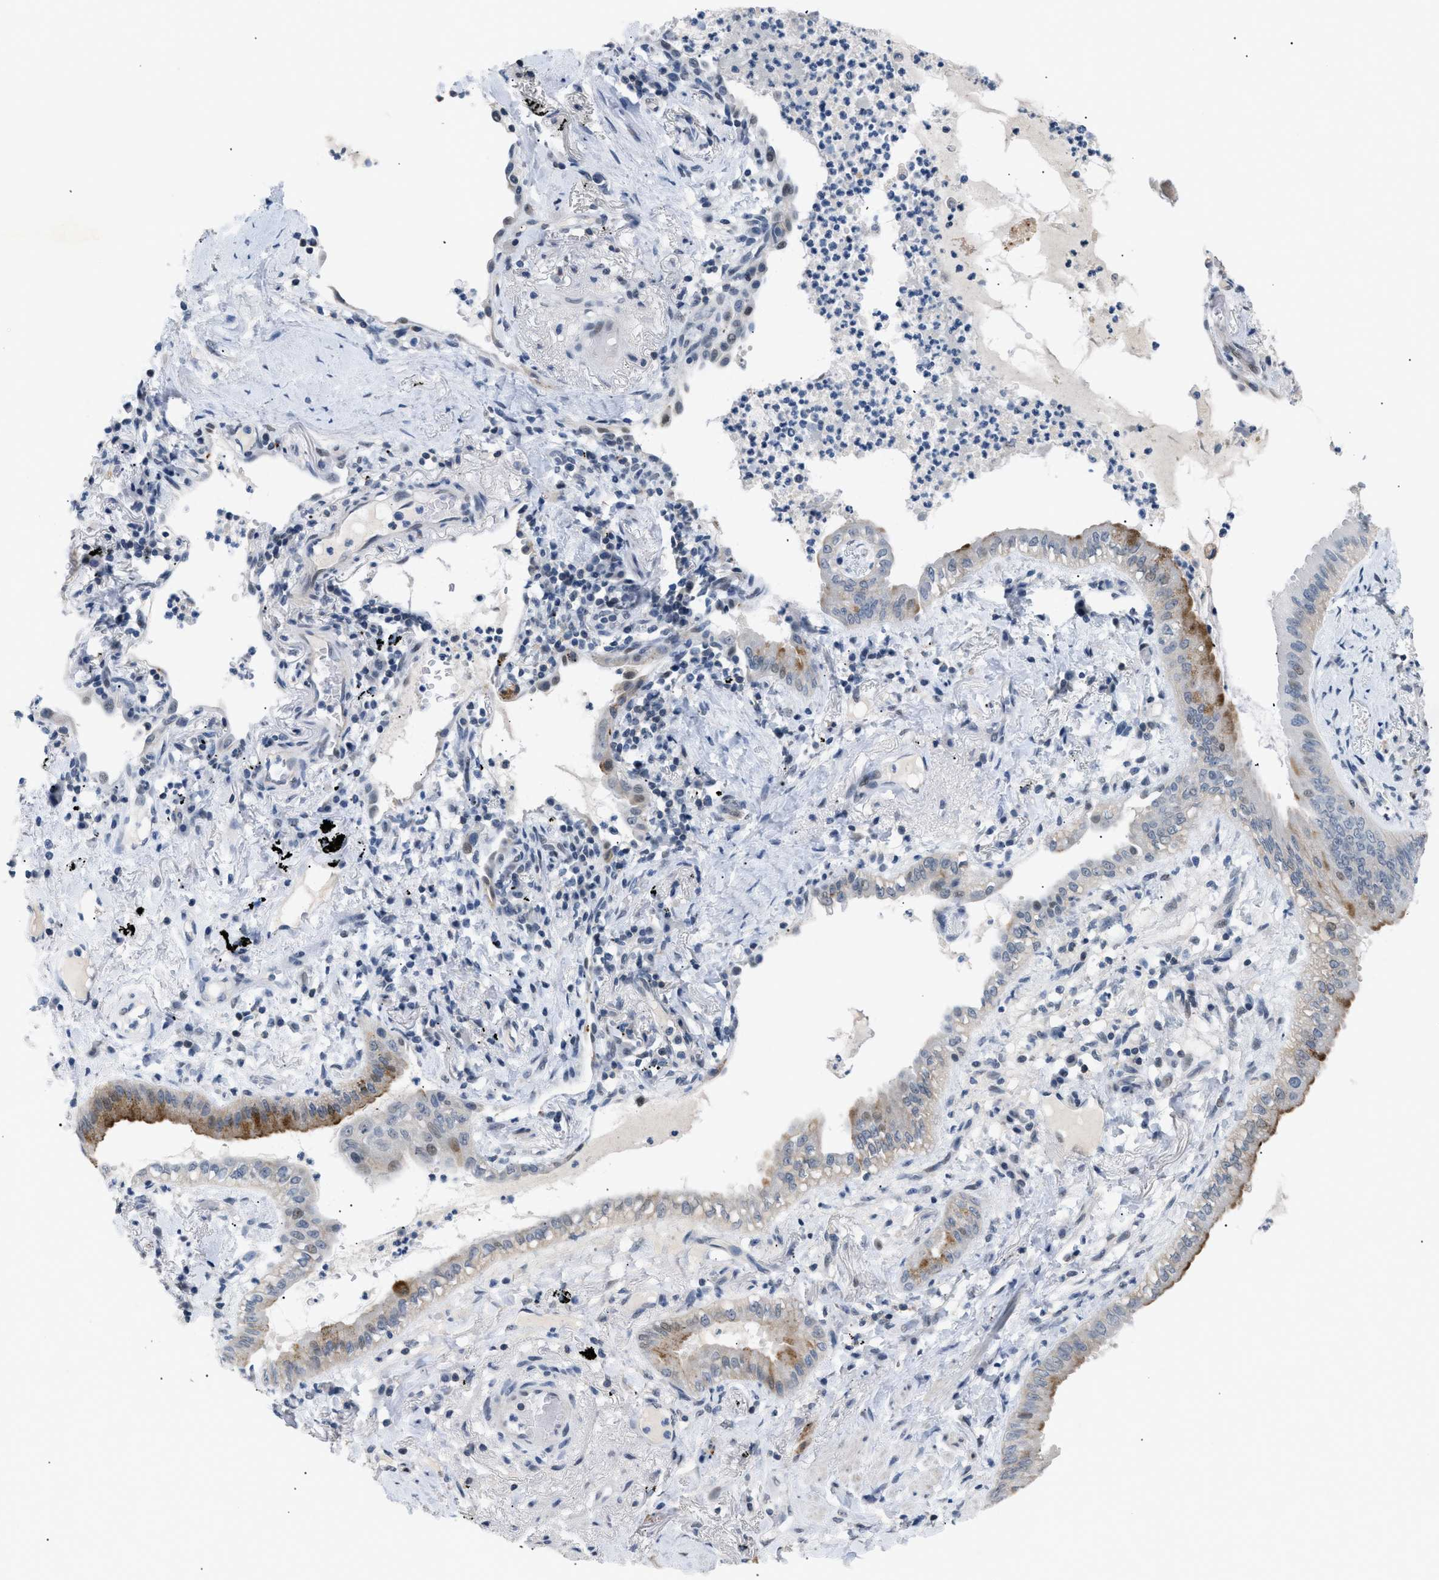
{"staining": {"intensity": "moderate", "quantity": "<25%", "location": "cytoplasmic/membranous"}, "tissue": "lung cancer", "cell_type": "Tumor cells", "image_type": "cancer", "snomed": [{"axis": "morphology", "description": "Normal tissue, NOS"}, {"axis": "morphology", "description": "Adenocarcinoma, NOS"}, {"axis": "topography", "description": "Bronchus"}, {"axis": "topography", "description": "Lung"}], "caption": "The micrograph displays a brown stain indicating the presence of a protein in the cytoplasmic/membranous of tumor cells in lung cancer.", "gene": "KCNC3", "patient": {"sex": "female", "age": 70}}